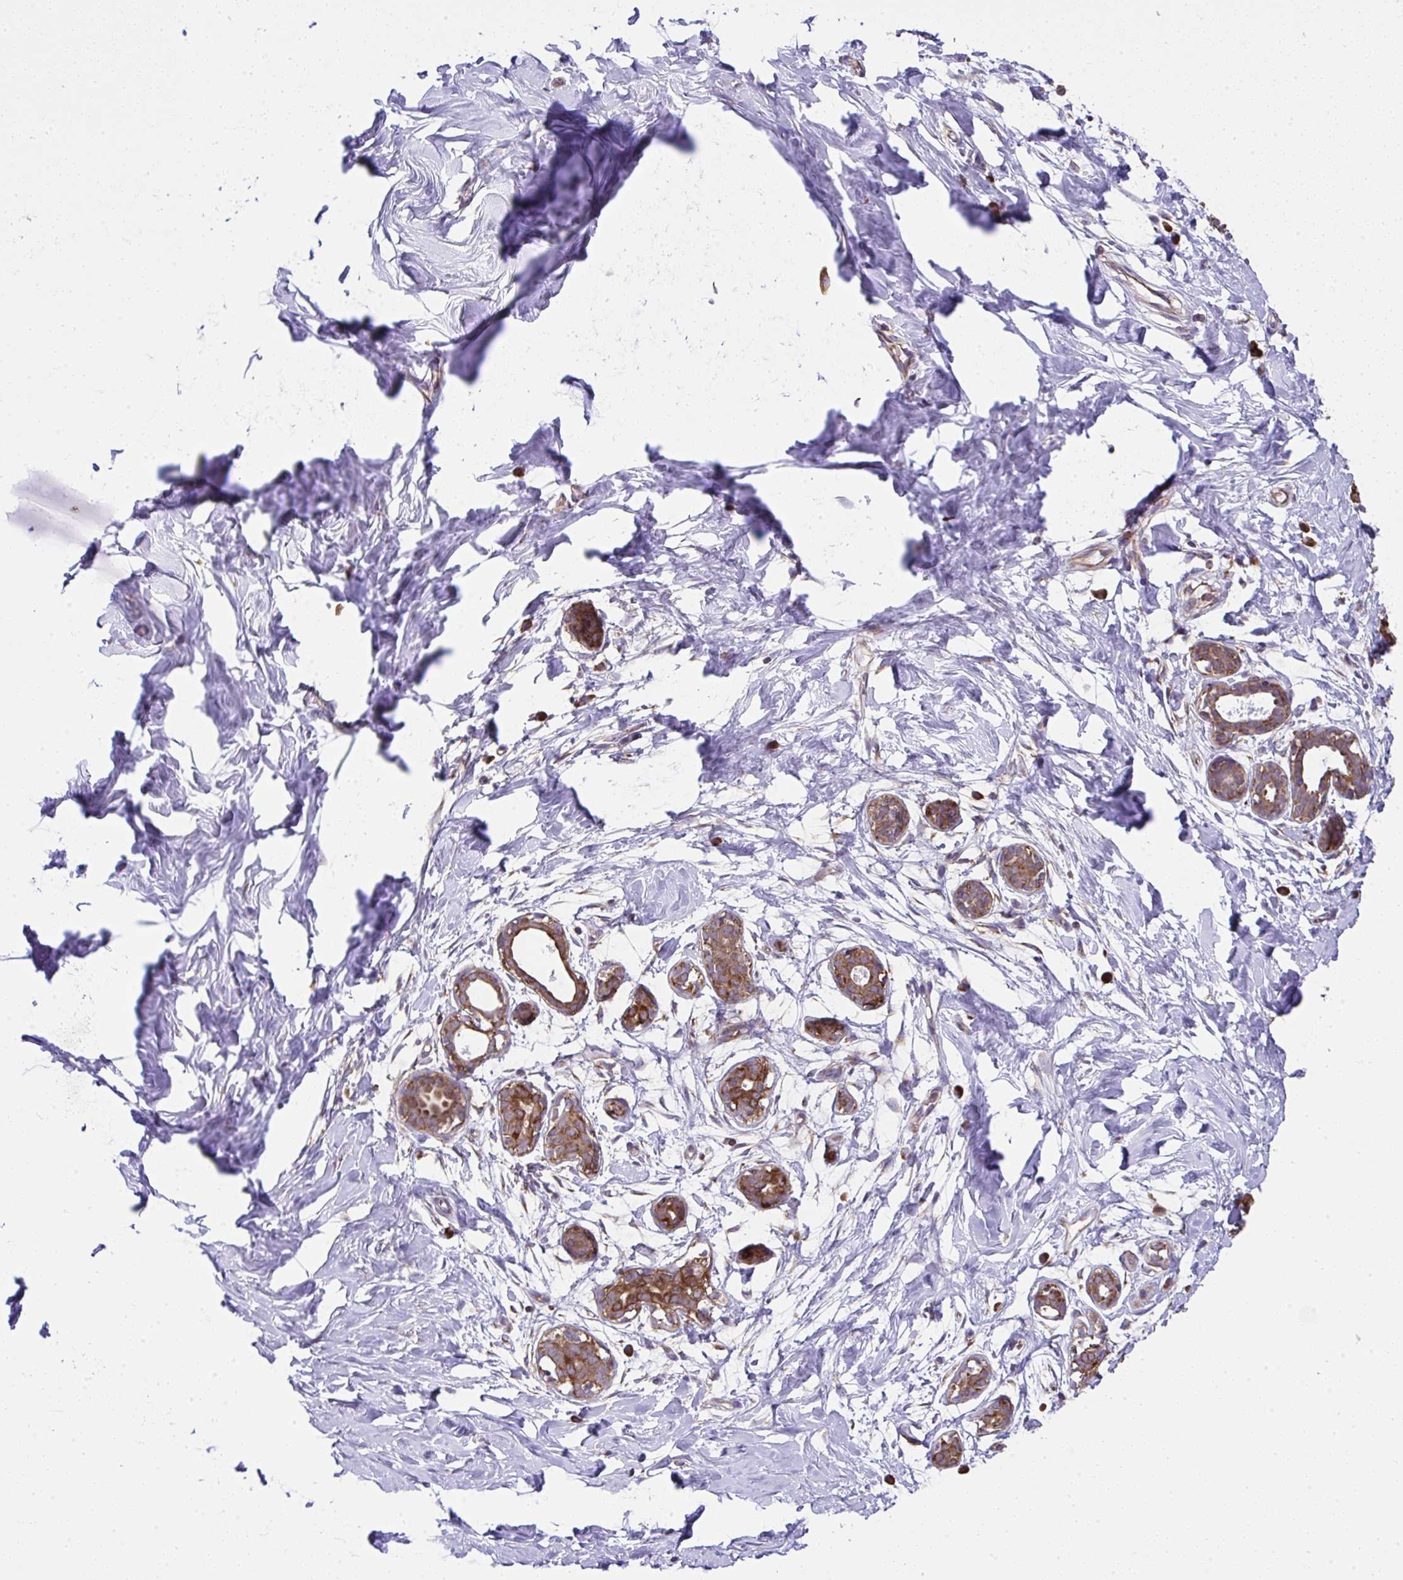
{"staining": {"intensity": "negative", "quantity": "none", "location": "none"}, "tissue": "breast", "cell_type": "Adipocytes", "image_type": "normal", "snomed": [{"axis": "morphology", "description": "Normal tissue, NOS"}, {"axis": "topography", "description": "Breast"}], "caption": "Immunohistochemistry photomicrograph of unremarkable human breast stained for a protein (brown), which displays no expression in adipocytes.", "gene": "RPS7", "patient": {"sex": "female", "age": 27}}